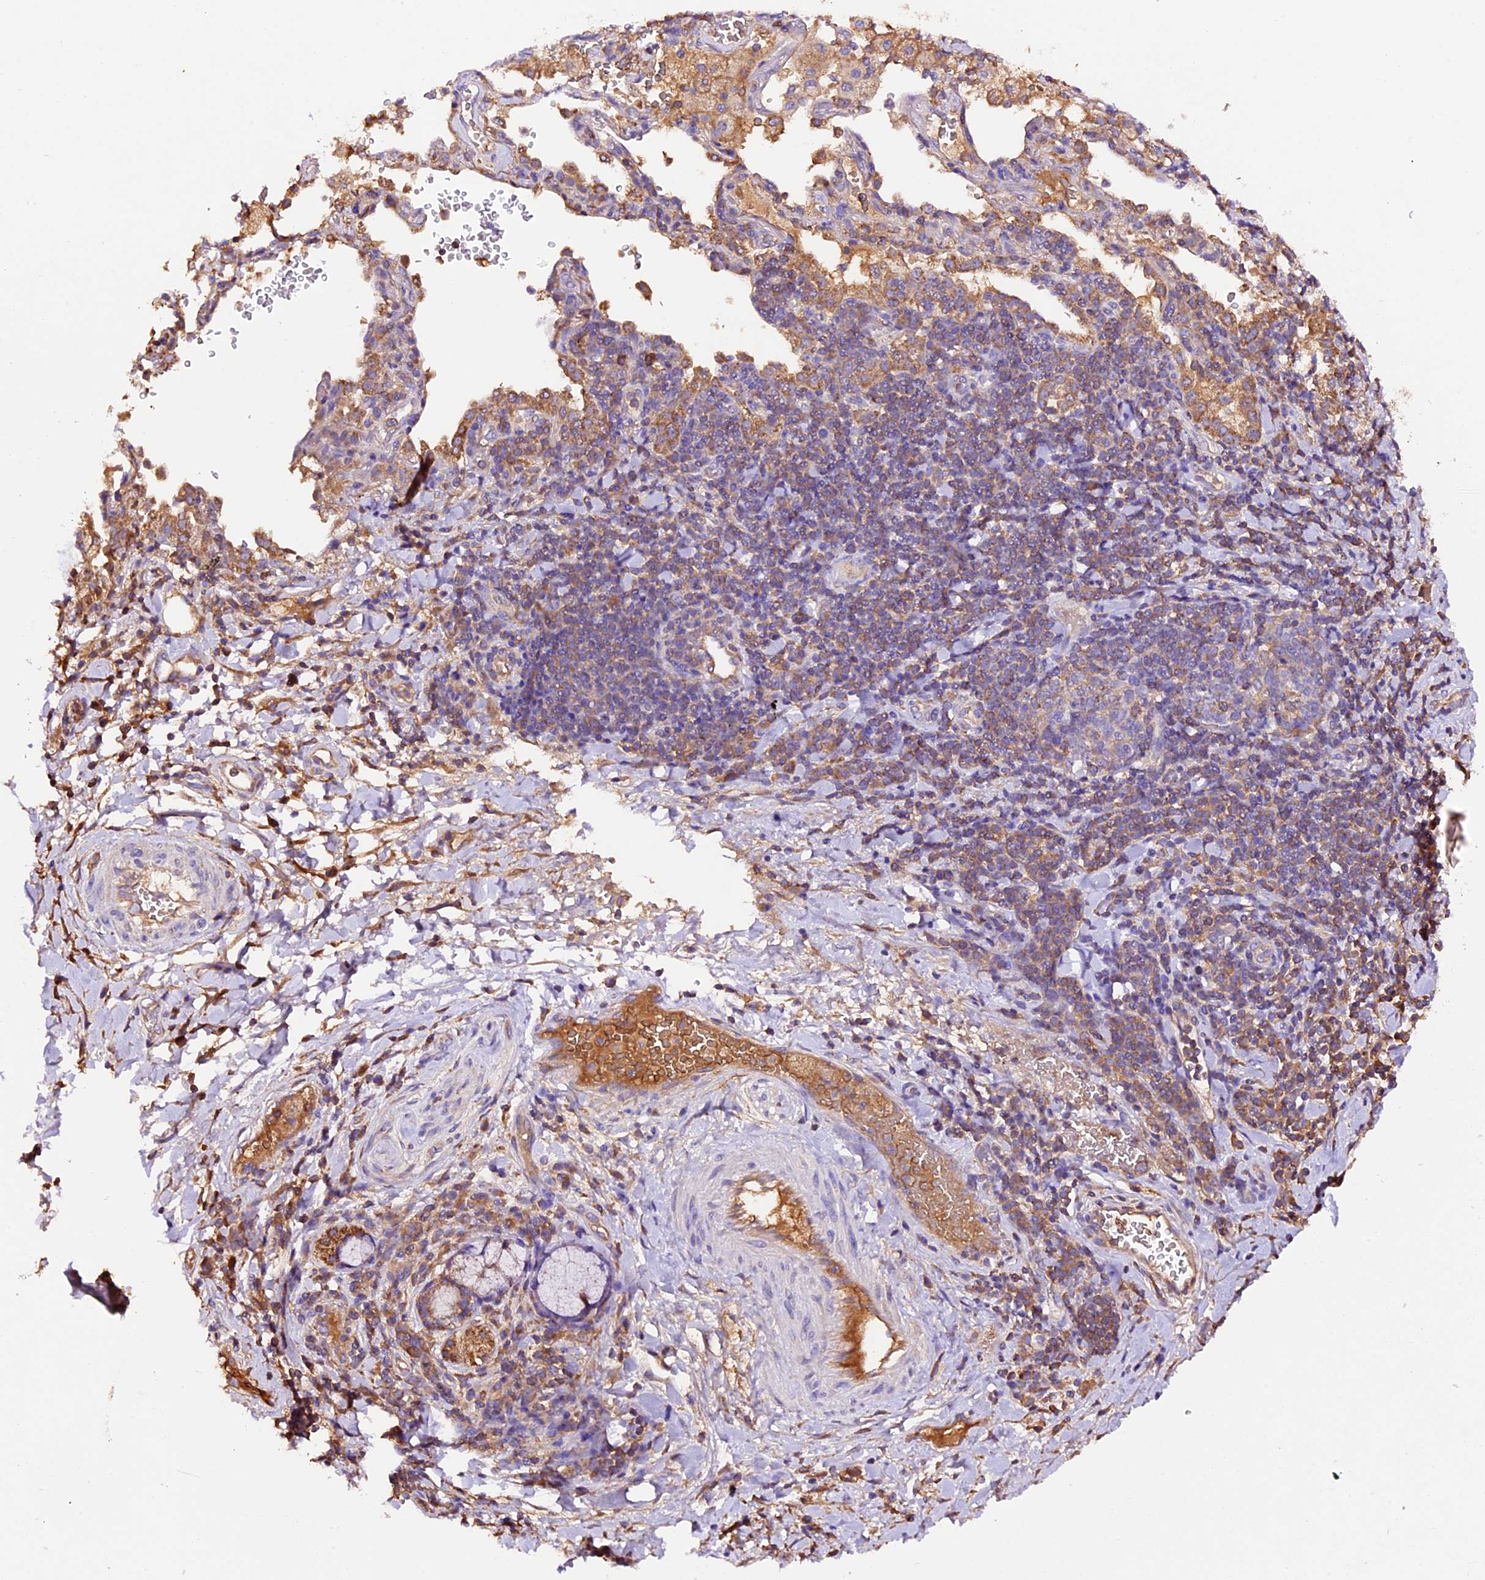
{"staining": {"intensity": "negative", "quantity": "none", "location": "none"}, "tissue": "adipose tissue", "cell_type": "Adipocytes", "image_type": "normal", "snomed": [{"axis": "morphology", "description": "Normal tissue, NOS"}, {"axis": "morphology", "description": "Squamous cell carcinoma, NOS"}, {"axis": "topography", "description": "Bronchus"}, {"axis": "topography", "description": "Lung"}], "caption": "Immunohistochemistry image of unremarkable adipose tissue: human adipose tissue stained with DAB demonstrates no significant protein expression in adipocytes.", "gene": "SIX5", "patient": {"sex": "male", "age": 64}}